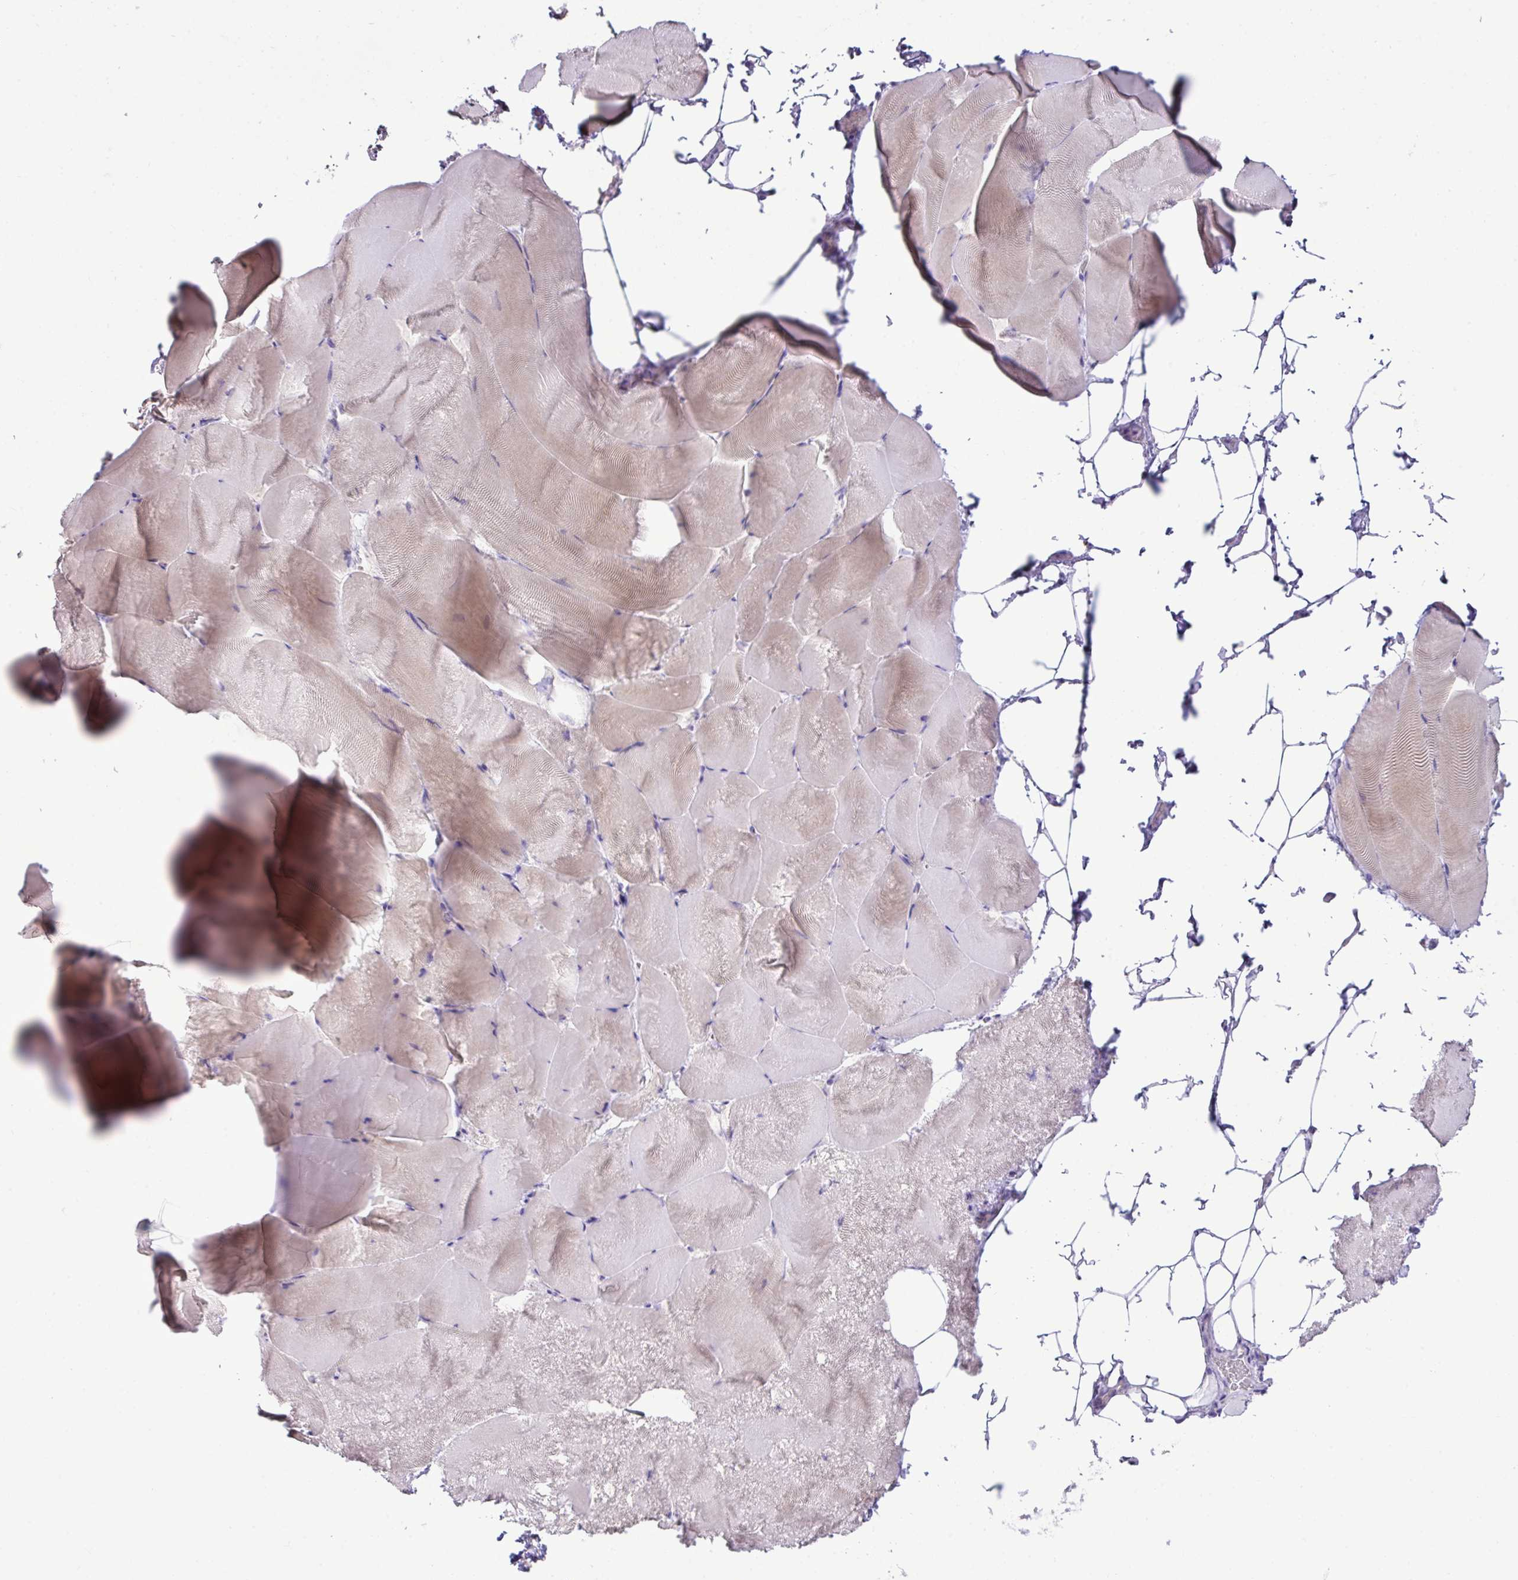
{"staining": {"intensity": "weak", "quantity": "<25%", "location": "cytoplasmic/membranous"}, "tissue": "skeletal muscle", "cell_type": "Myocytes", "image_type": "normal", "snomed": [{"axis": "morphology", "description": "Normal tissue, NOS"}, {"axis": "topography", "description": "Skeletal muscle"}], "caption": "IHC histopathology image of unremarkable skeletal muscle: human skeletal muscle stained with DAB (3,3'-diaminobenzidine) displays no significant protein positivity in myocytes.", "gene": "D2HGDH", "patient": {"sex": "female", "age": 64}}